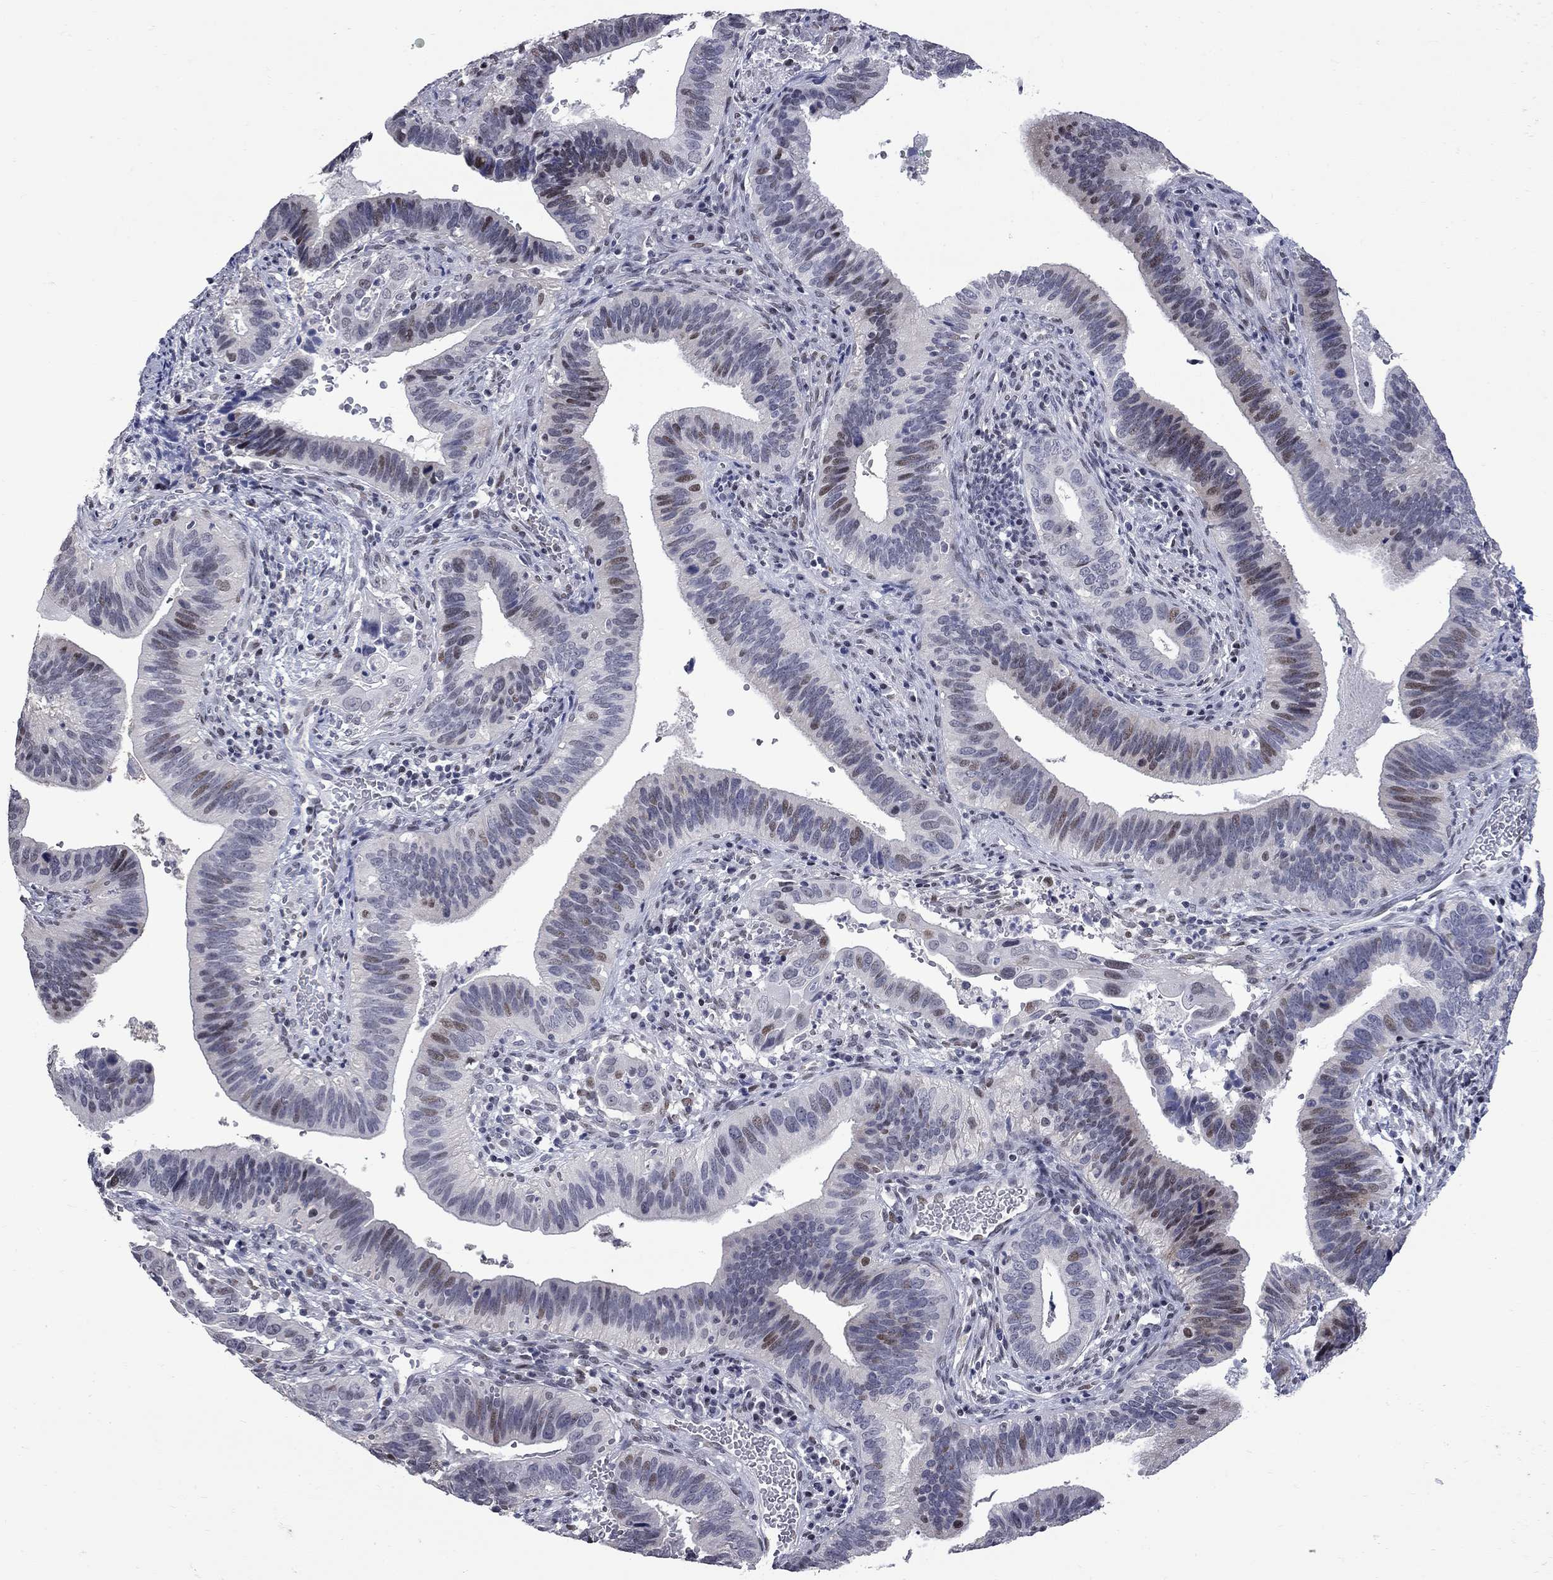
{"staining": {"intensity": "weak", "quantity": "<25%", "location": "nuclear"}, "tissue": "cervical cancer", "cell_type": "Tumor cells", "image_type": "cancer", "snomed": [{"axis": "morphology", "description": "Adenocarcinoma, NOS"}, {"axis": "topography", "description": "Cervix"}], "caption": "Immunohistochemical staining of human cervical adenocarcinoma exhibits no significant expression in tumor cells.", "gene": "ZNF154", "patient": {"sex": "female", "age": 42}}